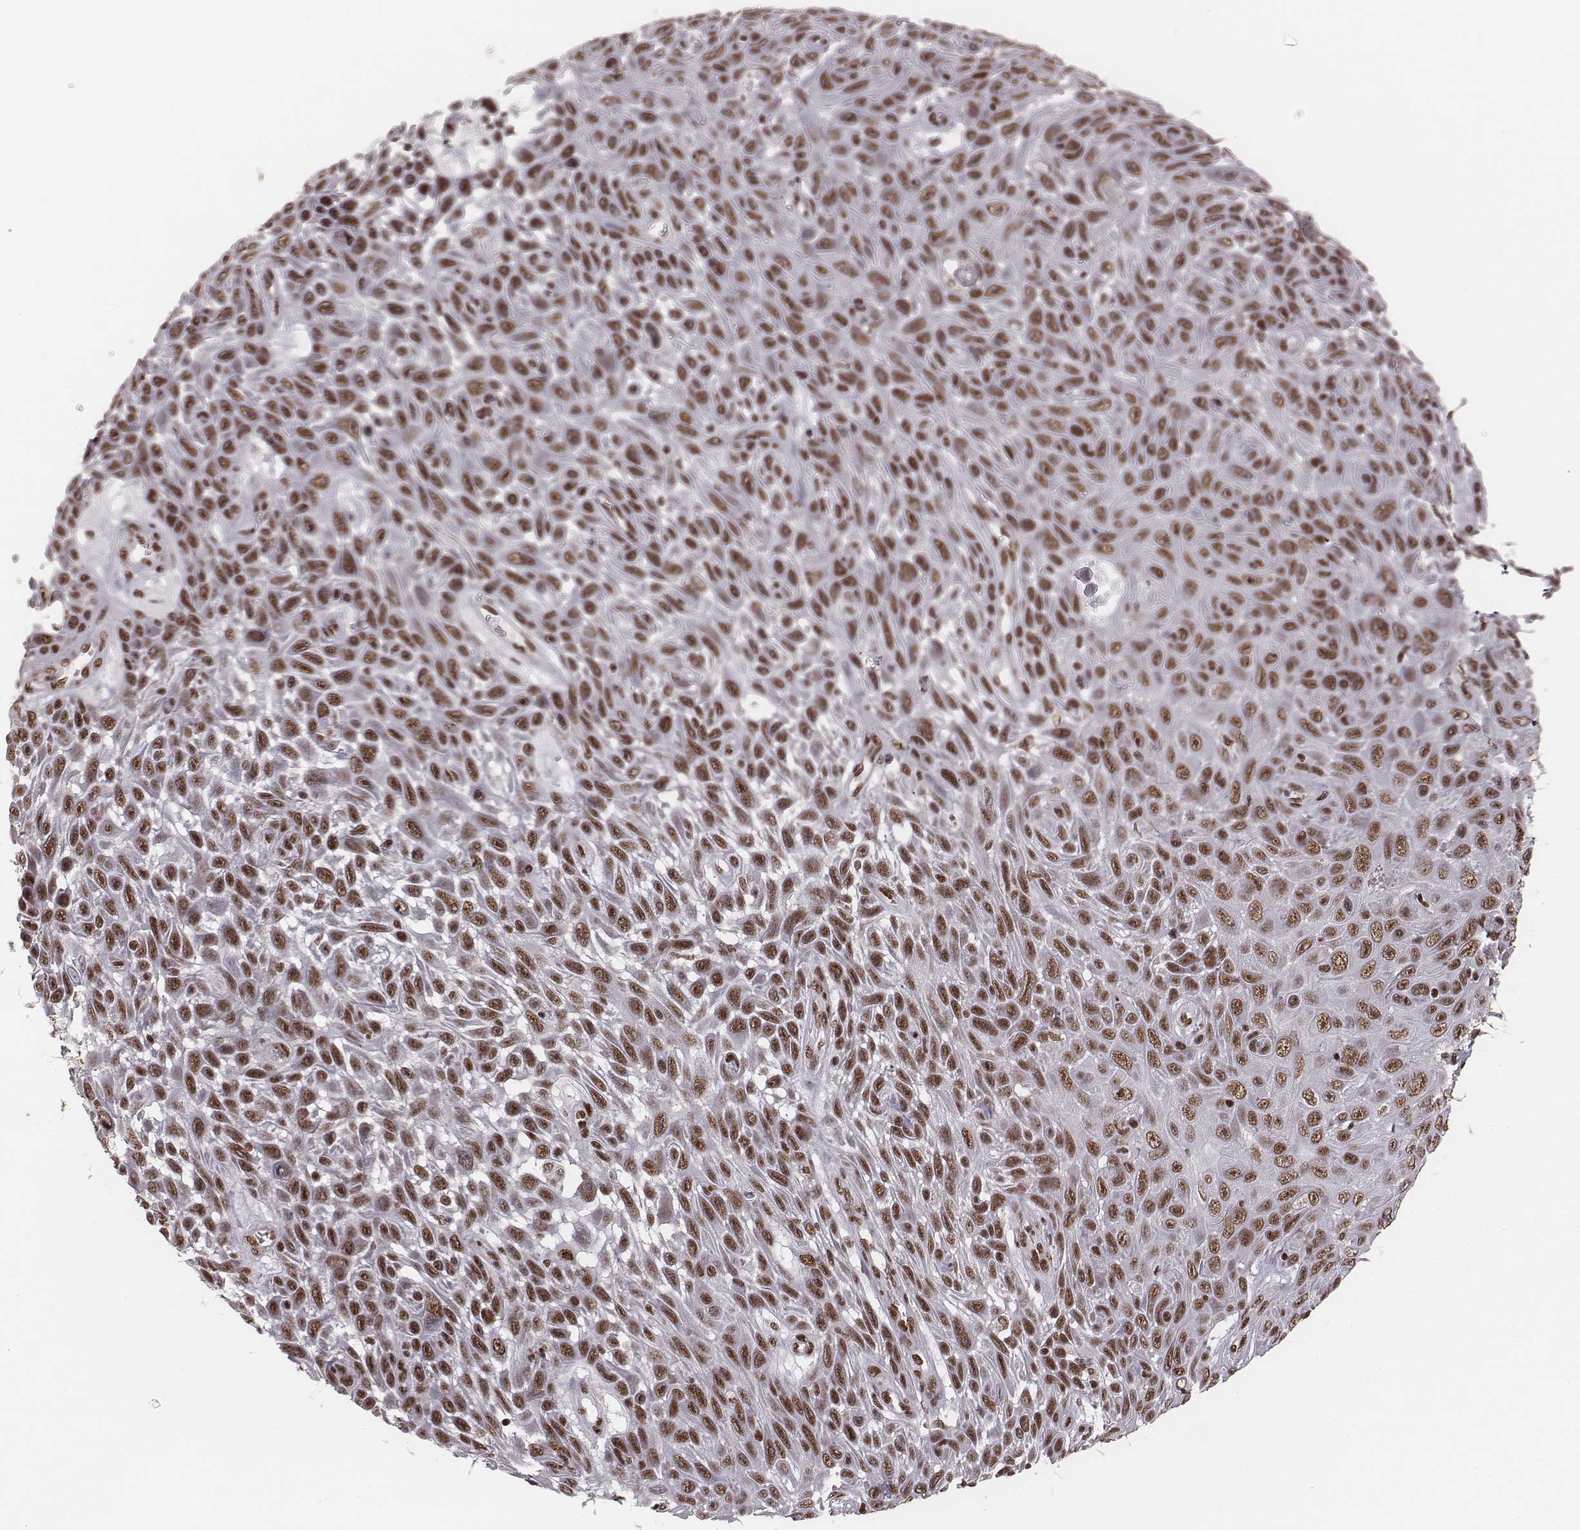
{"staining": {"intensity": "moderate", "quantity": ">75%", "location": "nuclear"}, "tissue": "skin cancer", "cell_type": "Tumor cells", "image_type": "cancer", "snomed": [{"axis": "morphology", "description": "Squamous cell carcinoma, NOS"}, {"axis": "topography", "description": "Skin"}], "caption": "Protein expression analysis of human skin cancer reveals moderate nuclear expression in about >75% of tumor cells.", "gene": "LUC7L", "patient": {"sex": "male", "age": 82}}